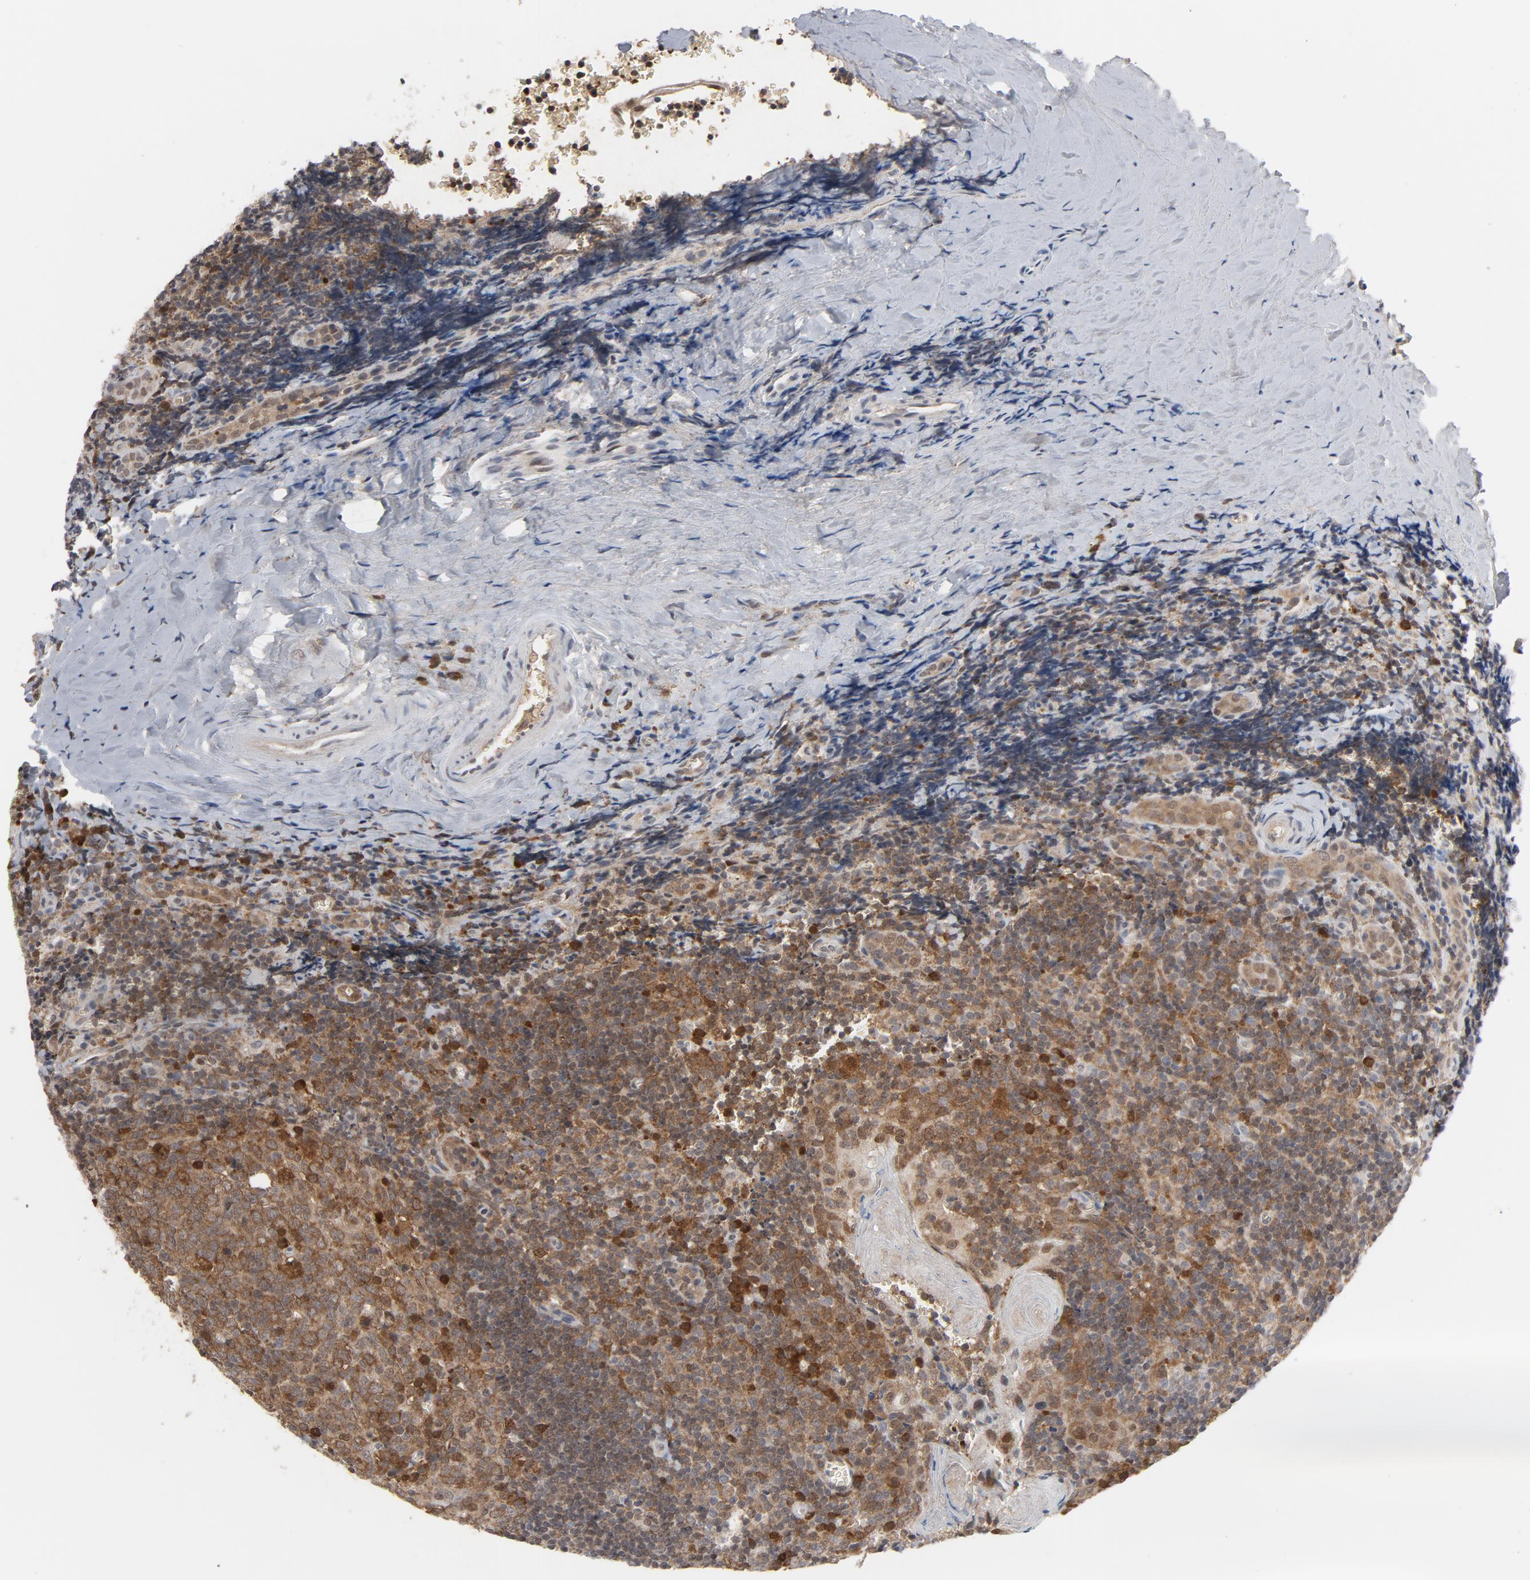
{"staining": {"intensity": "moderate", "quantity": ">75%", "location": "cytoplasmic/membranous"}, "tissue": "tonsil", "cell_type": "Germinal center cells", "image_type": "normal", "snomed": [{"axis": "morphology", "description": "Normal tissue, NOS"}, {"axis": "topography", "description": "Tonsil"}], "caption": "Immunohistochemical staining of benign tonsil displays >75% levels of moderate cytoplasmic/membranous protein staining in about >75% of germinal center cells.", "gene": "PRDX1", "patient": {"sex": "male", "age": 20}}